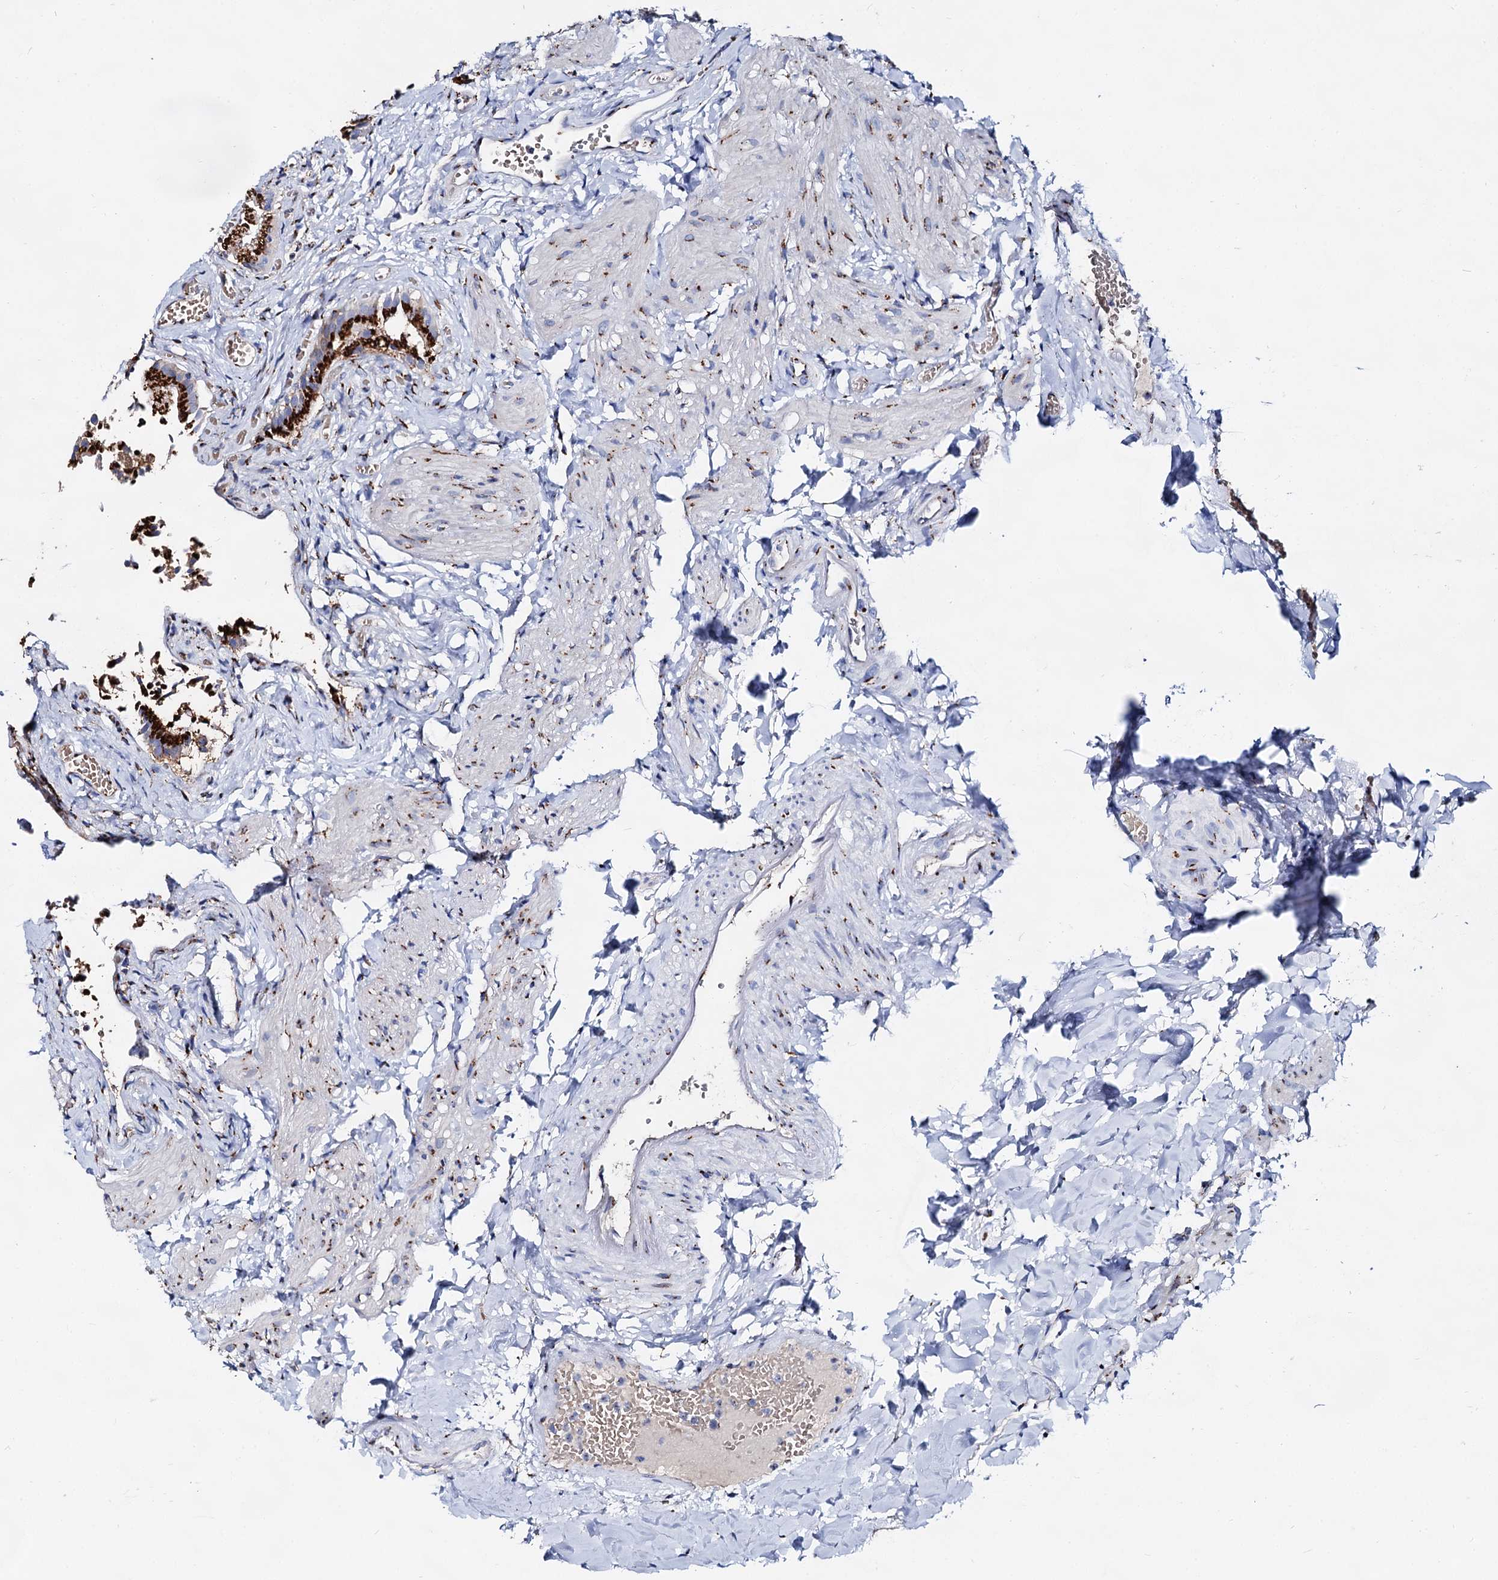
{"staining": {"intensity": "strong", "quantity": ">75%", "location": "cytoplasmic/membranous"}, "tissue": "gallbladder", "cell_type": "Glandular cells", "image_type": "normal", "snomed": [{"axis": "morphology", "description": "Normal tissue, NOS"}, {"axis": "topography", "description": "Gallbladder"}], "caption": "Protein expression analysis of normal human gallbladder reveals strong cytoplasmic/membranous staining in approximately >75% of glandular cells.", "gene": "TM9SF3", "patient": {"sex": "female", "age": 47}}